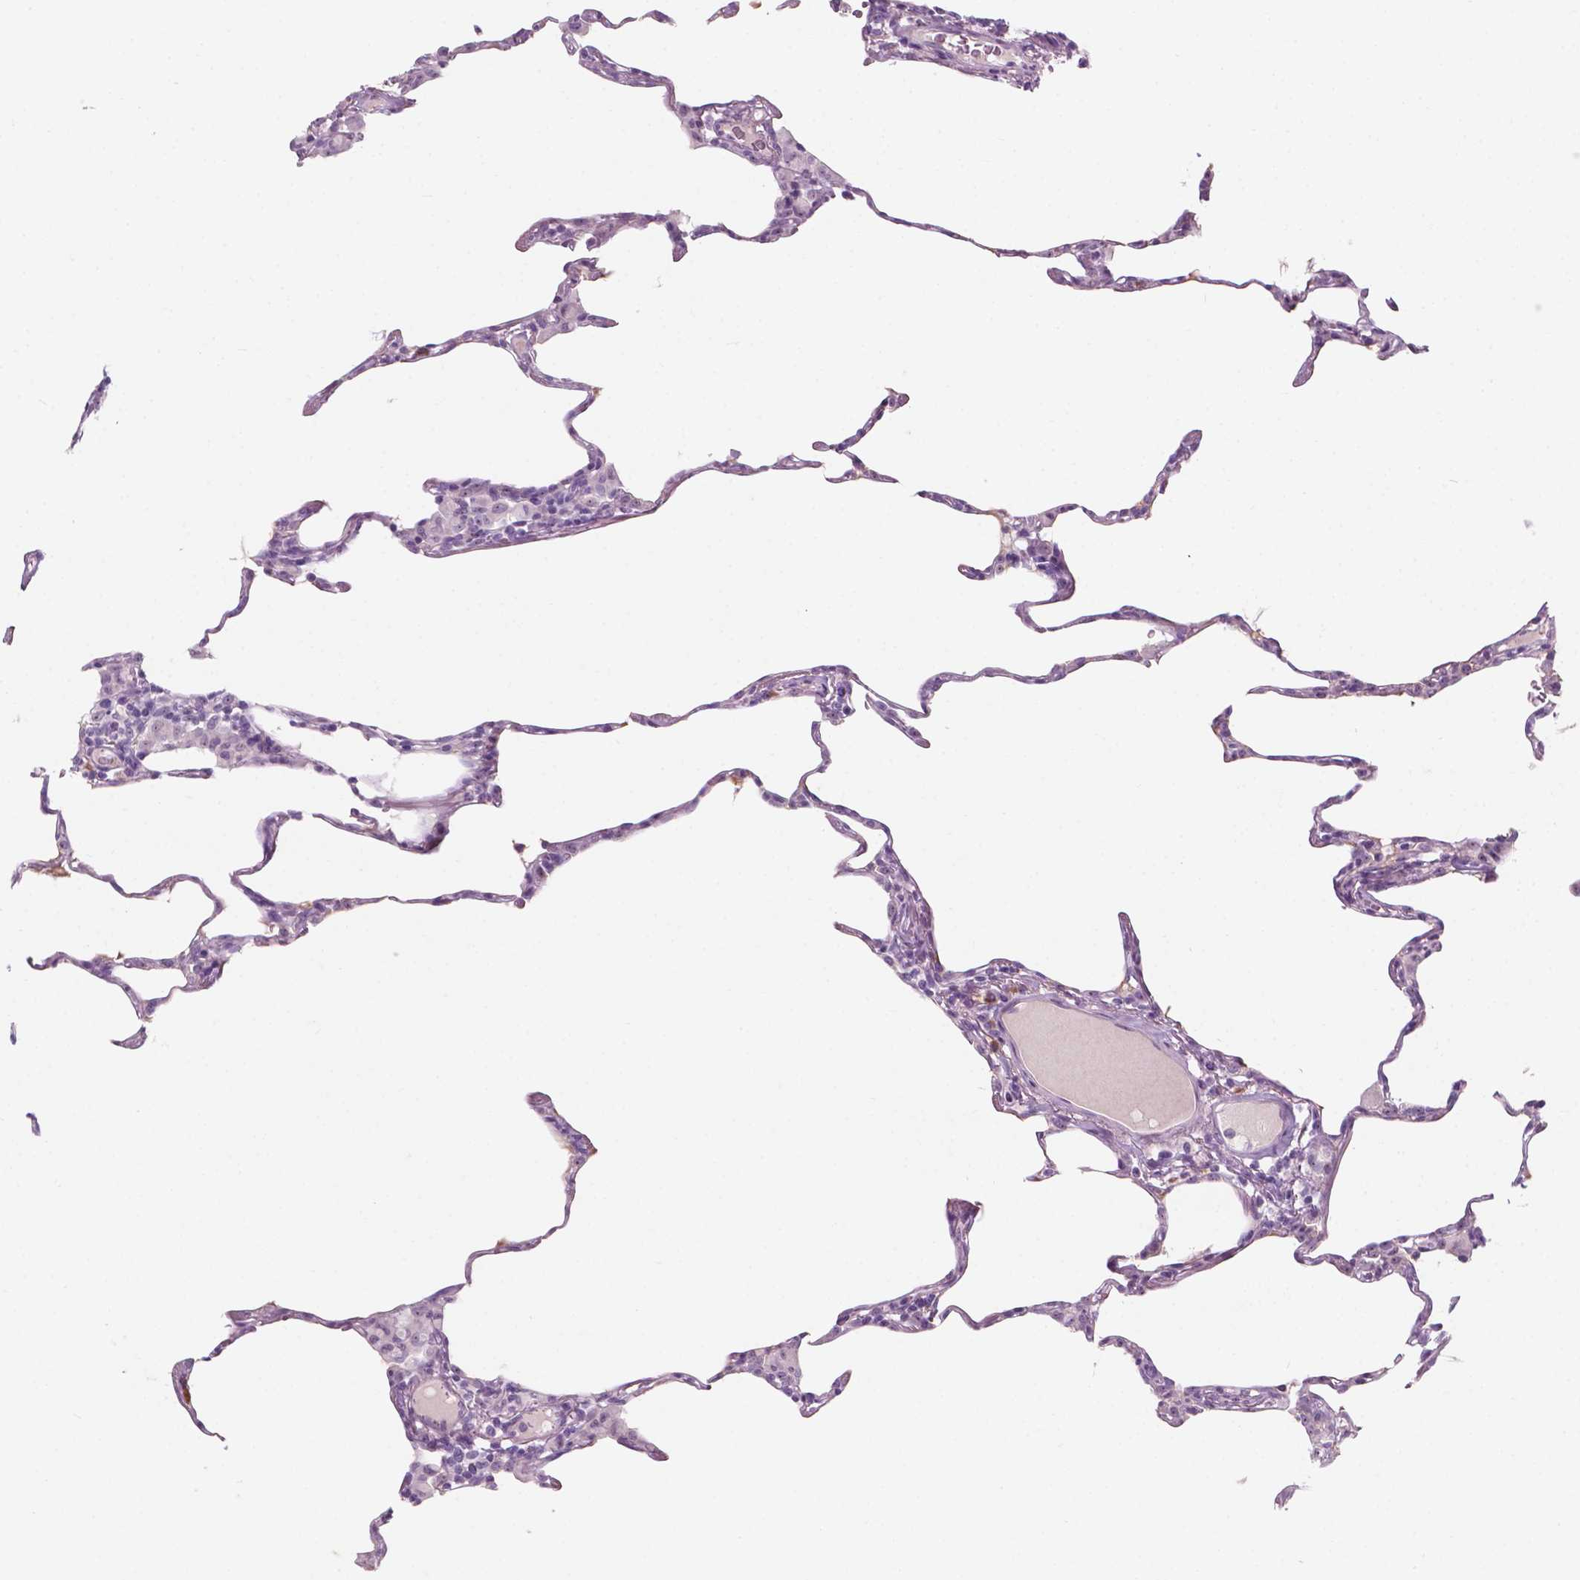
{"staining": {"intensity": "negative", "quantity": "none", "location": "none"}, "tissue": "lung", "cell_type": "Alveolar cells", "image_type": "normal", "snomed": [{"axis": "morphology", "description": "Normal tissue, NOS"}, {"axis": "topography", "description": "Lung"}], "caption": "IHC of unremarkable human lung demonstrates no positivity in alveolar cells.", "gene": "ZNF853", "patient": {"sex": "female", "age": 57}}